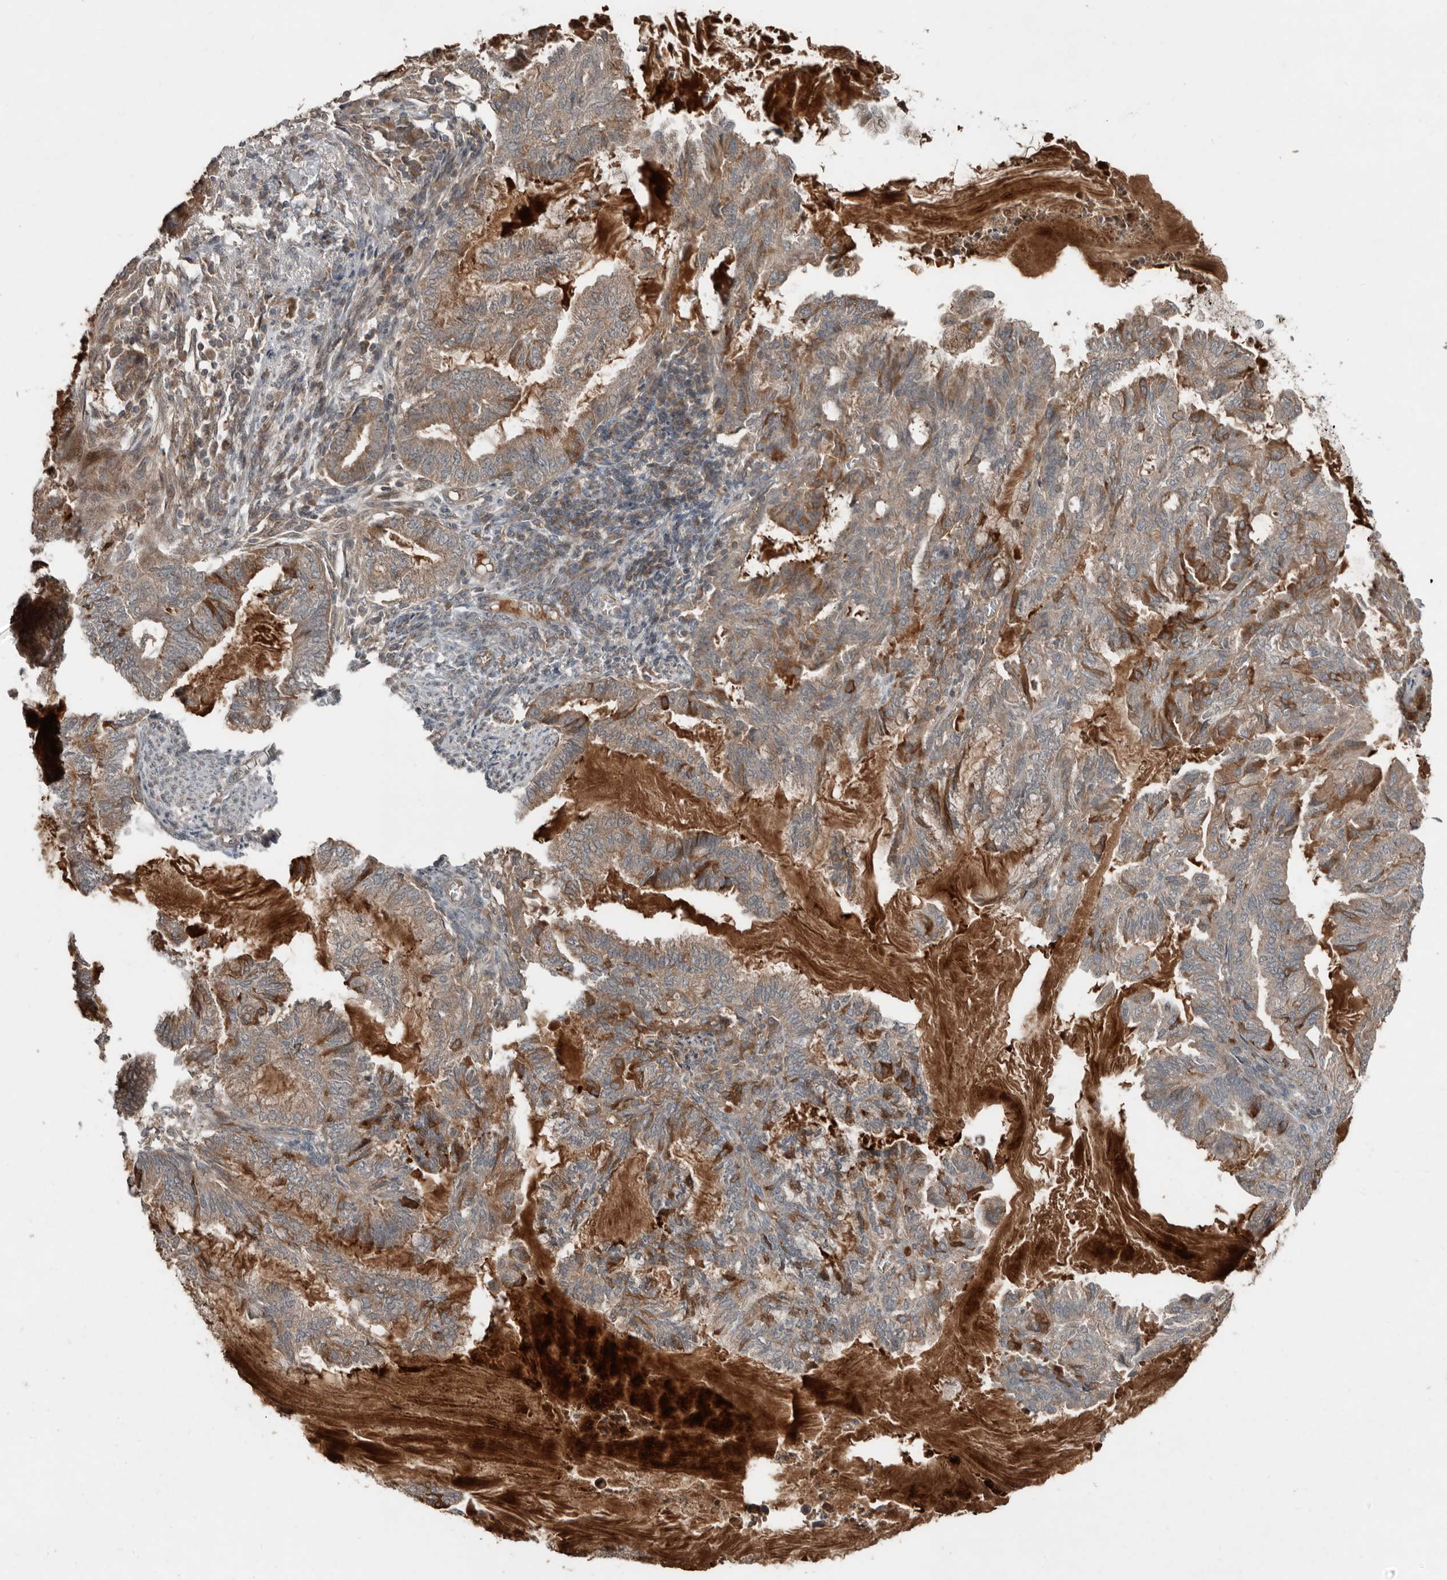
{"staining": {"intensity": "moderate", "quantity": "25%-75%", "location": "cytoplasmic/membranous"}, "tissue": "endometrial cancer", "cell_type": "Tumor cells", "image_type": "cancer", "snomed": [{"axis": "morphology", "description": "Adenocarcinoma, NOS"}, {"axis": "topography", "description": "Endometrium"}], "caption": "Tumor cells demonstrate medium levels of moderate cytoplasmic/membranous staining in approximately 25%-75% of cells in endometrial cancer.", "gene": "SLC6A7", "patient": {"sex": "female", "age": 86}}